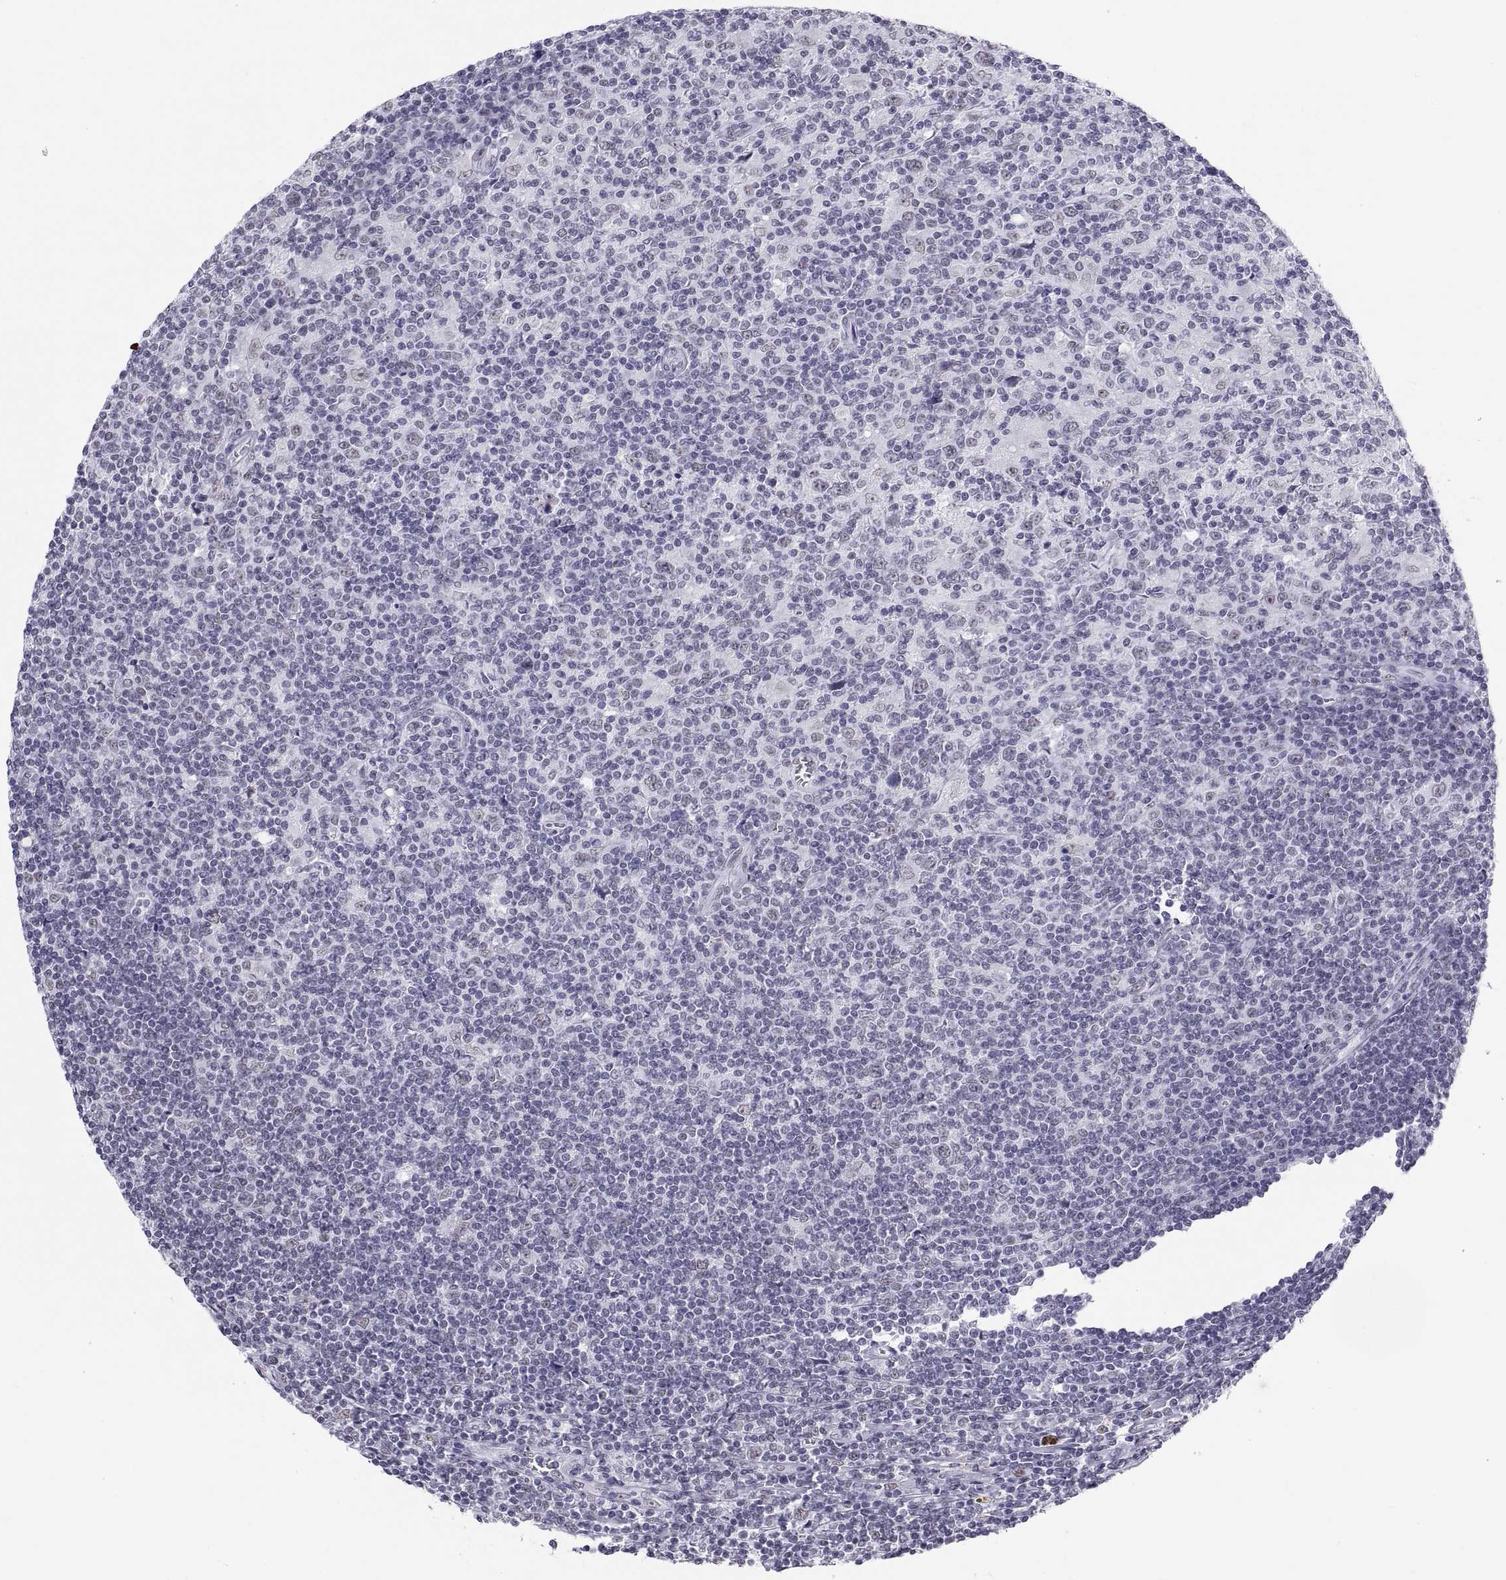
{"staining": {"intensity": "negative", "quantity": "none", "location": "none"}, "tissue": "lymphoma", "cell_type": "Tumor cells", "image_type": "cancer", "snomed": [{"axis": "morphology", "description": "Hodgkin's disease, NOS"}, {"axis": "topography", "description": "Lymph node"}], "caption": "A photomicrograph of human lymphoma is negative for staining in tumor cells. (DAB immunohistochemistry visualized using brightfield microscopy, high magnification).", "gene": "NEUROD6", "patient": {"sex": "male", "age": 40}}